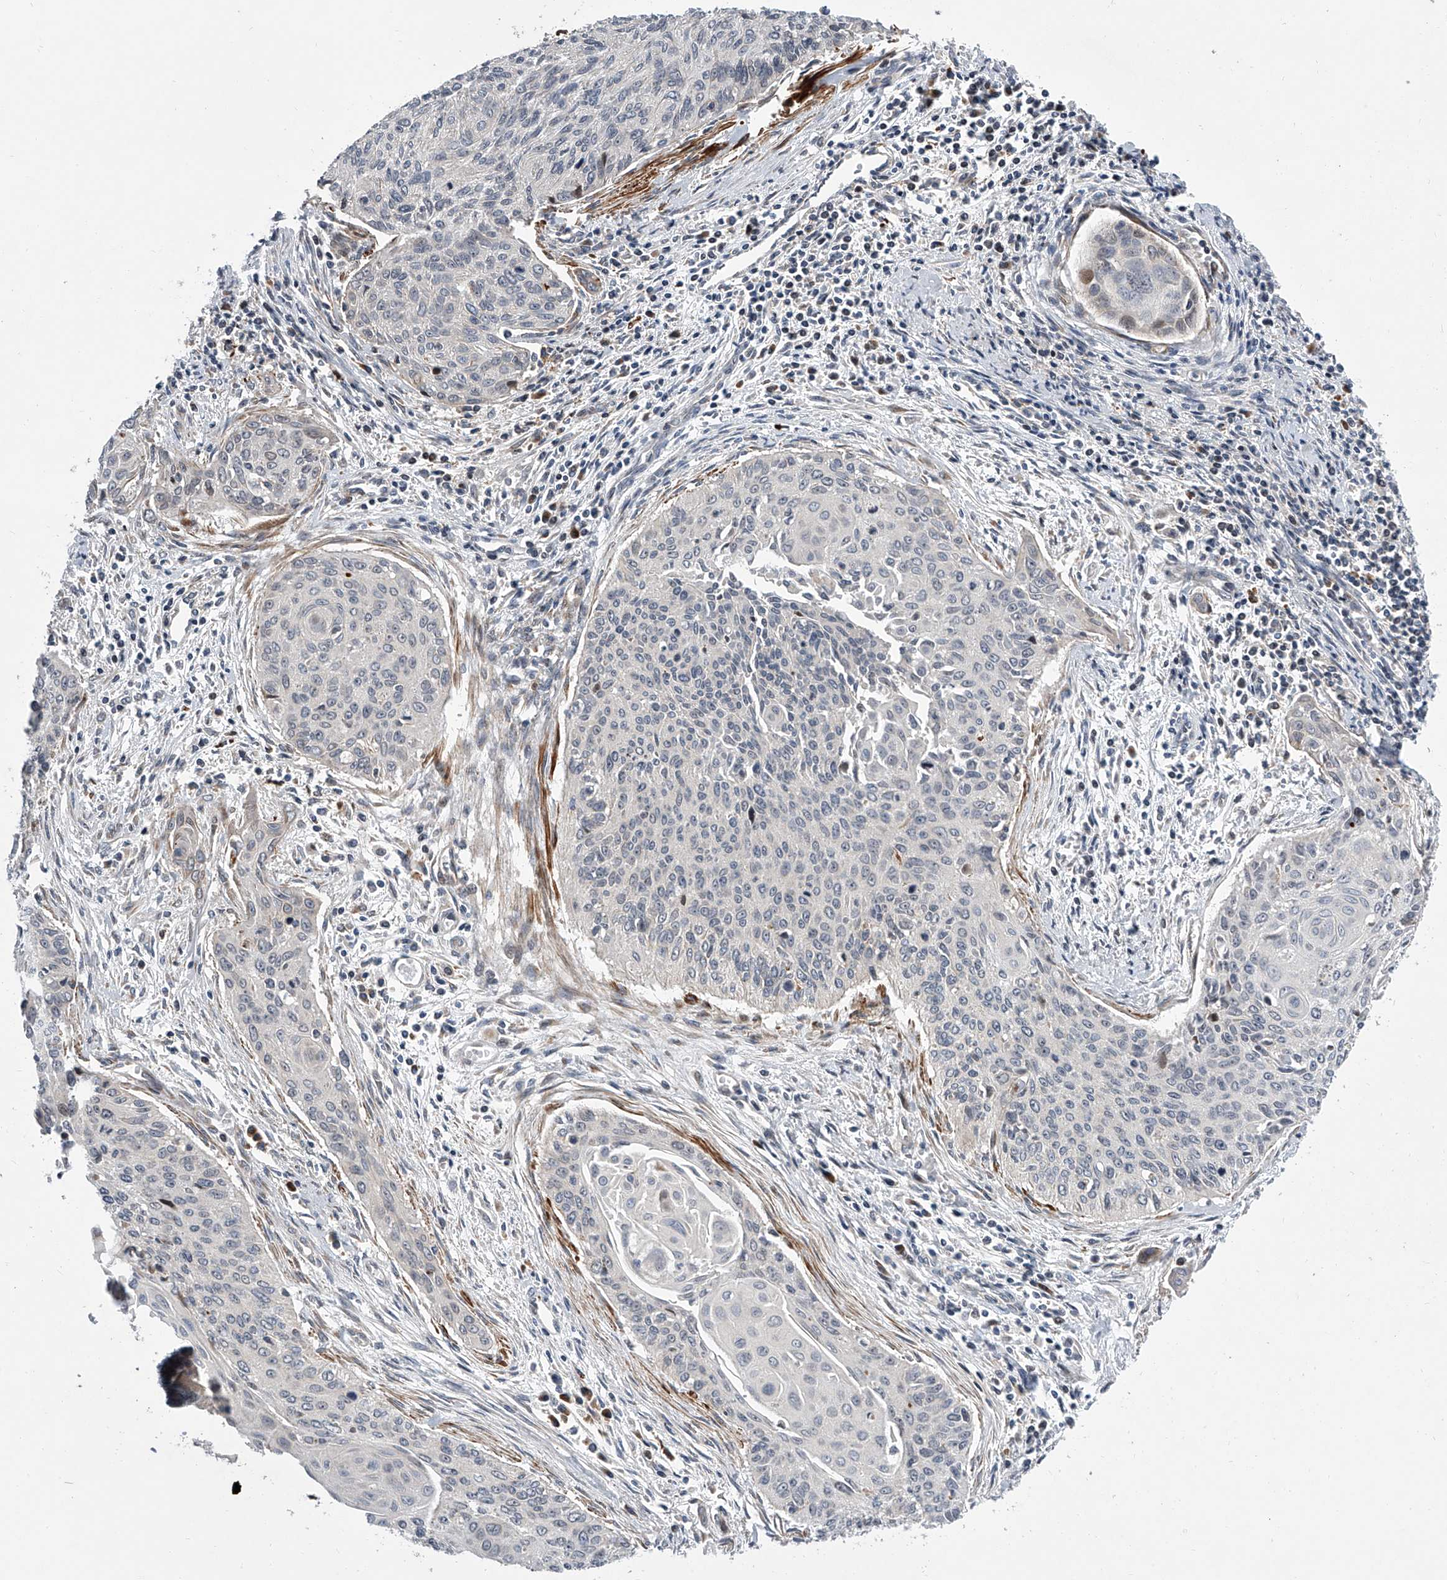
{"staining": {"intensity": "negative", "quantity": "none", "location": "none"}, "tissue": "cervical cancer", "cell_type": "Tumor cells", "image_type": "cancer", "snomed": [{"axis": "morphology", "description": "Squamous cell carcinoma, NOS"}, {"axis": "topography", "description": "Cervix"}], "caption": "DAB (3,3'-diaminobenzidine) immunohistochemical staining of human cervical squamous cell carcinoma shows no significant positivity in tumor cells.", "gene": "DLGAP2", "patient": {"sex": "female", "age": 55}}